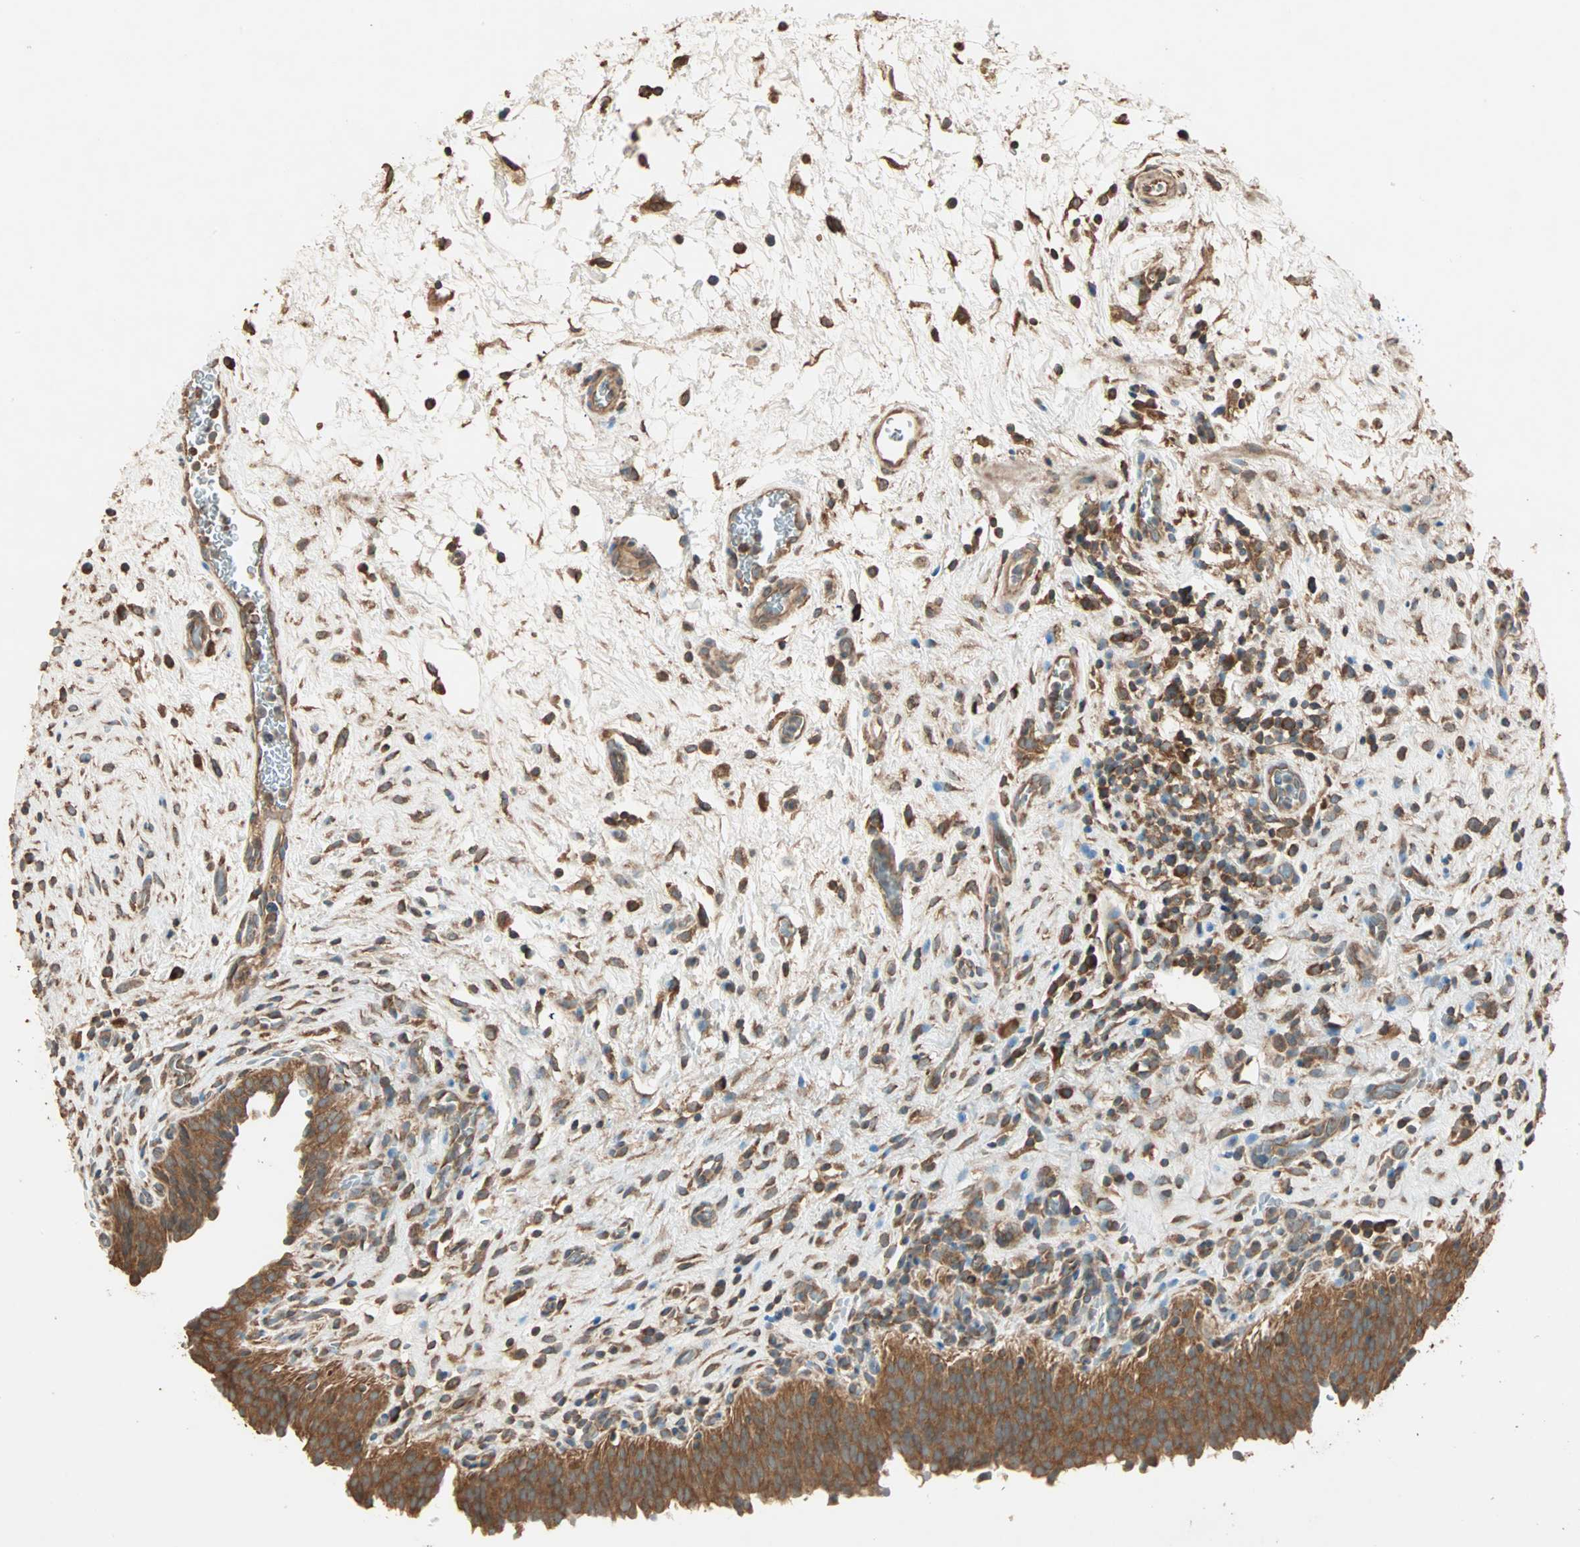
{"staining": {"intensity": "strong", "quantity": ">75%", "location": "cytoplasmic/membranous"}, "tissue": "urinary bladder", "cell_type": "Urothelial cells", "image_type": "normal", "snomed": [{"axis": "morphology", "description": "Normal tissue, NOS"}, {"axis": "topography", "description": "Urinary bladder"}], "caption": "A high amount of strong cytoplasmic/membranous positivity is identified in about >75% of urothelial cells in normal urinary bladder. (DAB (3,3'-diaminobenzidine) = brown stain, brightfield microscopy at high magnification).", "gene": "EIF4G2", "patient": {"sex": "male", "age": 51}}